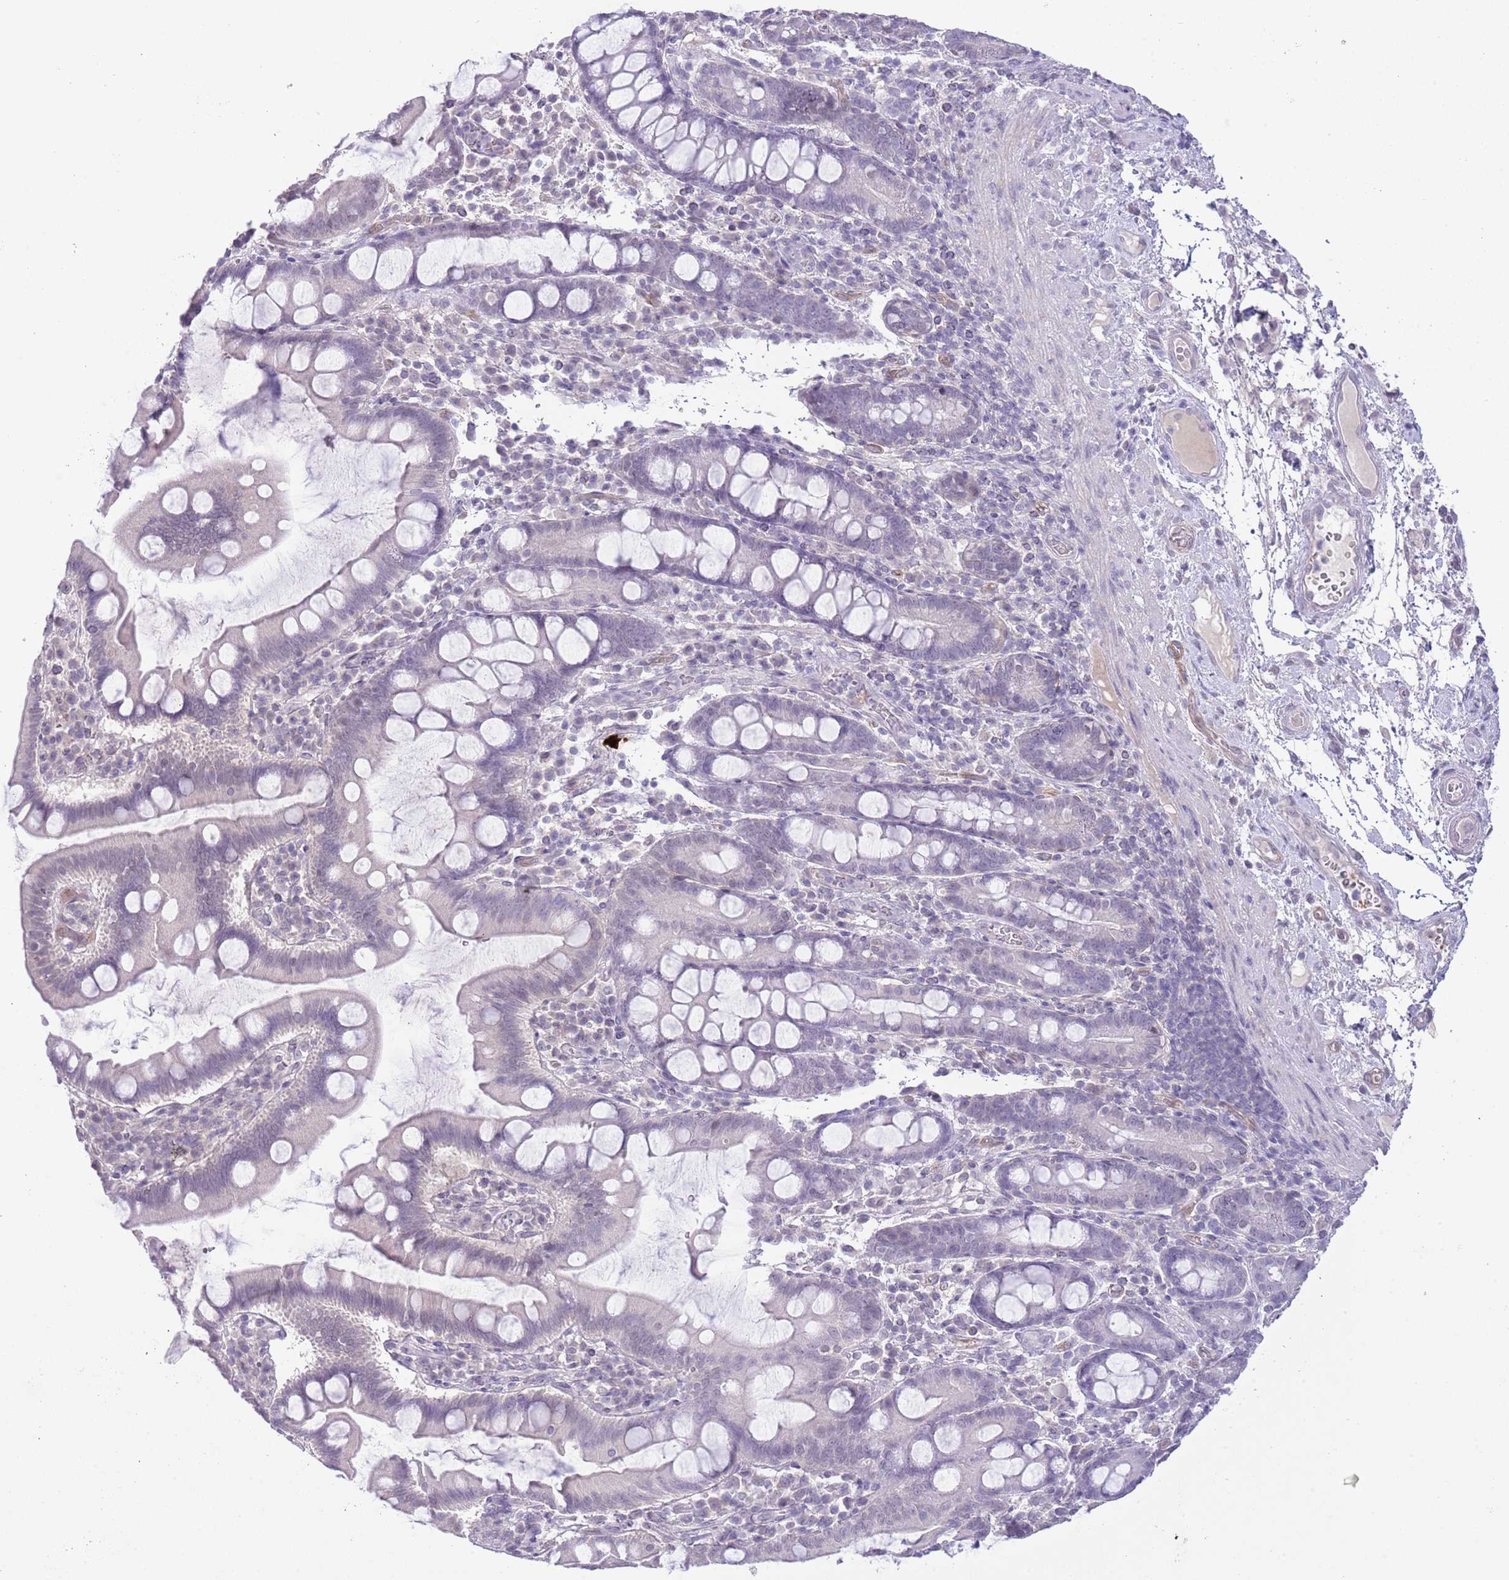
{"staining": {"intensity": "negative", "quantity": "none", "location": "none"}, "tissue": "pancreatic cancer", "cell_type": "Tumor cells", "image_type": "cancer", "snomed": [{"axis": "morphology", "description": "Adenocarcinoma, NOS"}, {"axis": "topography", "description": "Pancreas"}], "caption": "This is an immunohistochemistry photomicrograph of human pancreatic cancer. There is no positivity in tumor cells.", "gene": "MIDN", "patient": {"sex": "male", "age": 68}}